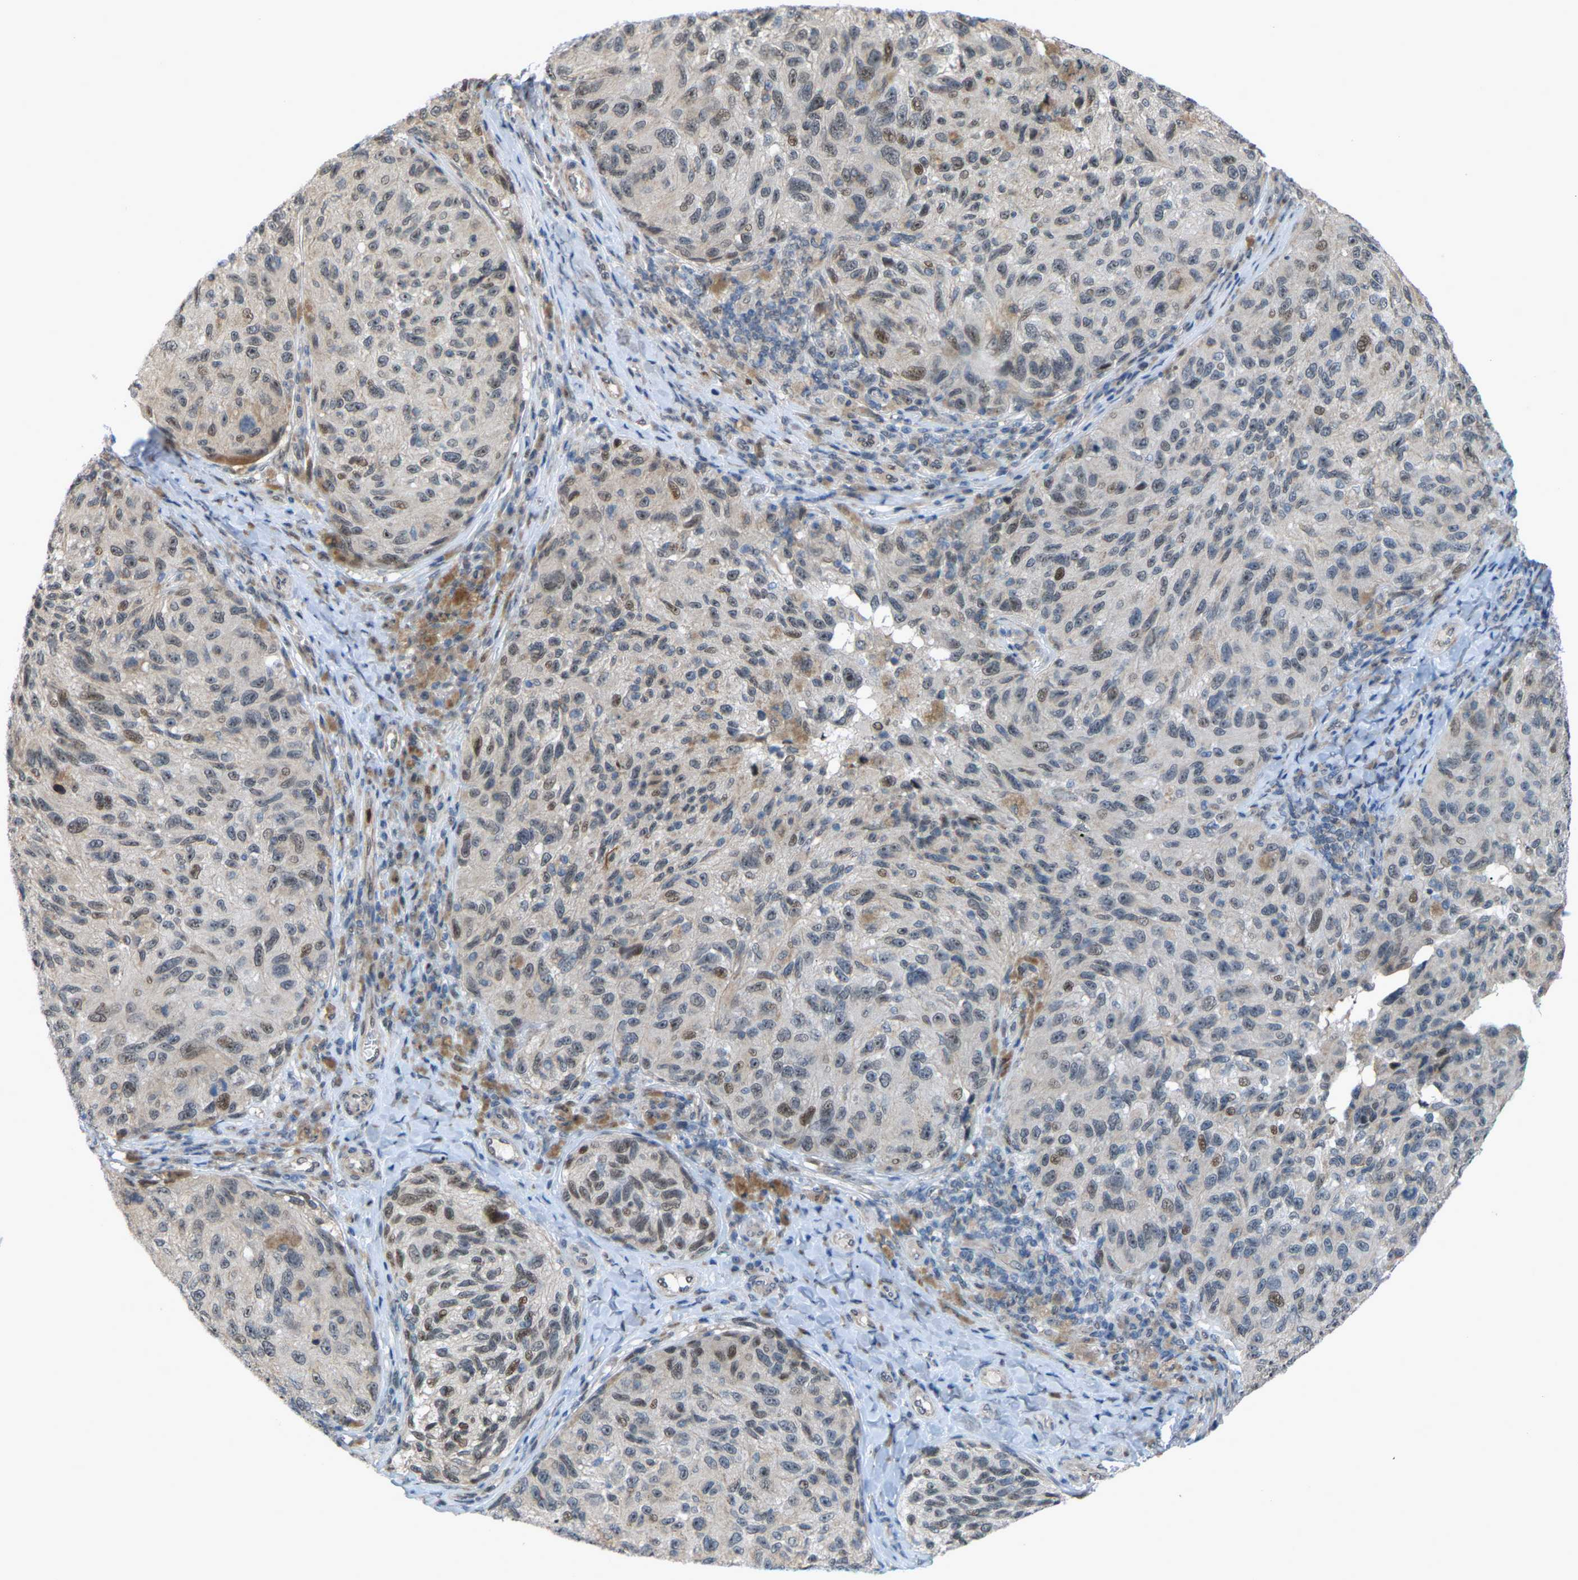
{"staining": {"intensity": "weak", "quantity": "<25%", "location": "nuclear"}, "tissue": "melanoma", "cell_type": "Tumor cells", "image_type": "cancer", "snomed": [{"axis": "morphology", "description": "Malignant melanoma, NOS"}, {"axis": "topography", "description": "Skin"}], "caption": "Melanoma was stained to show a protein in brown. There is no significant expression in tumor cells.", "gene": "CROT", "patient": {"sex": "female", "age": 73}}